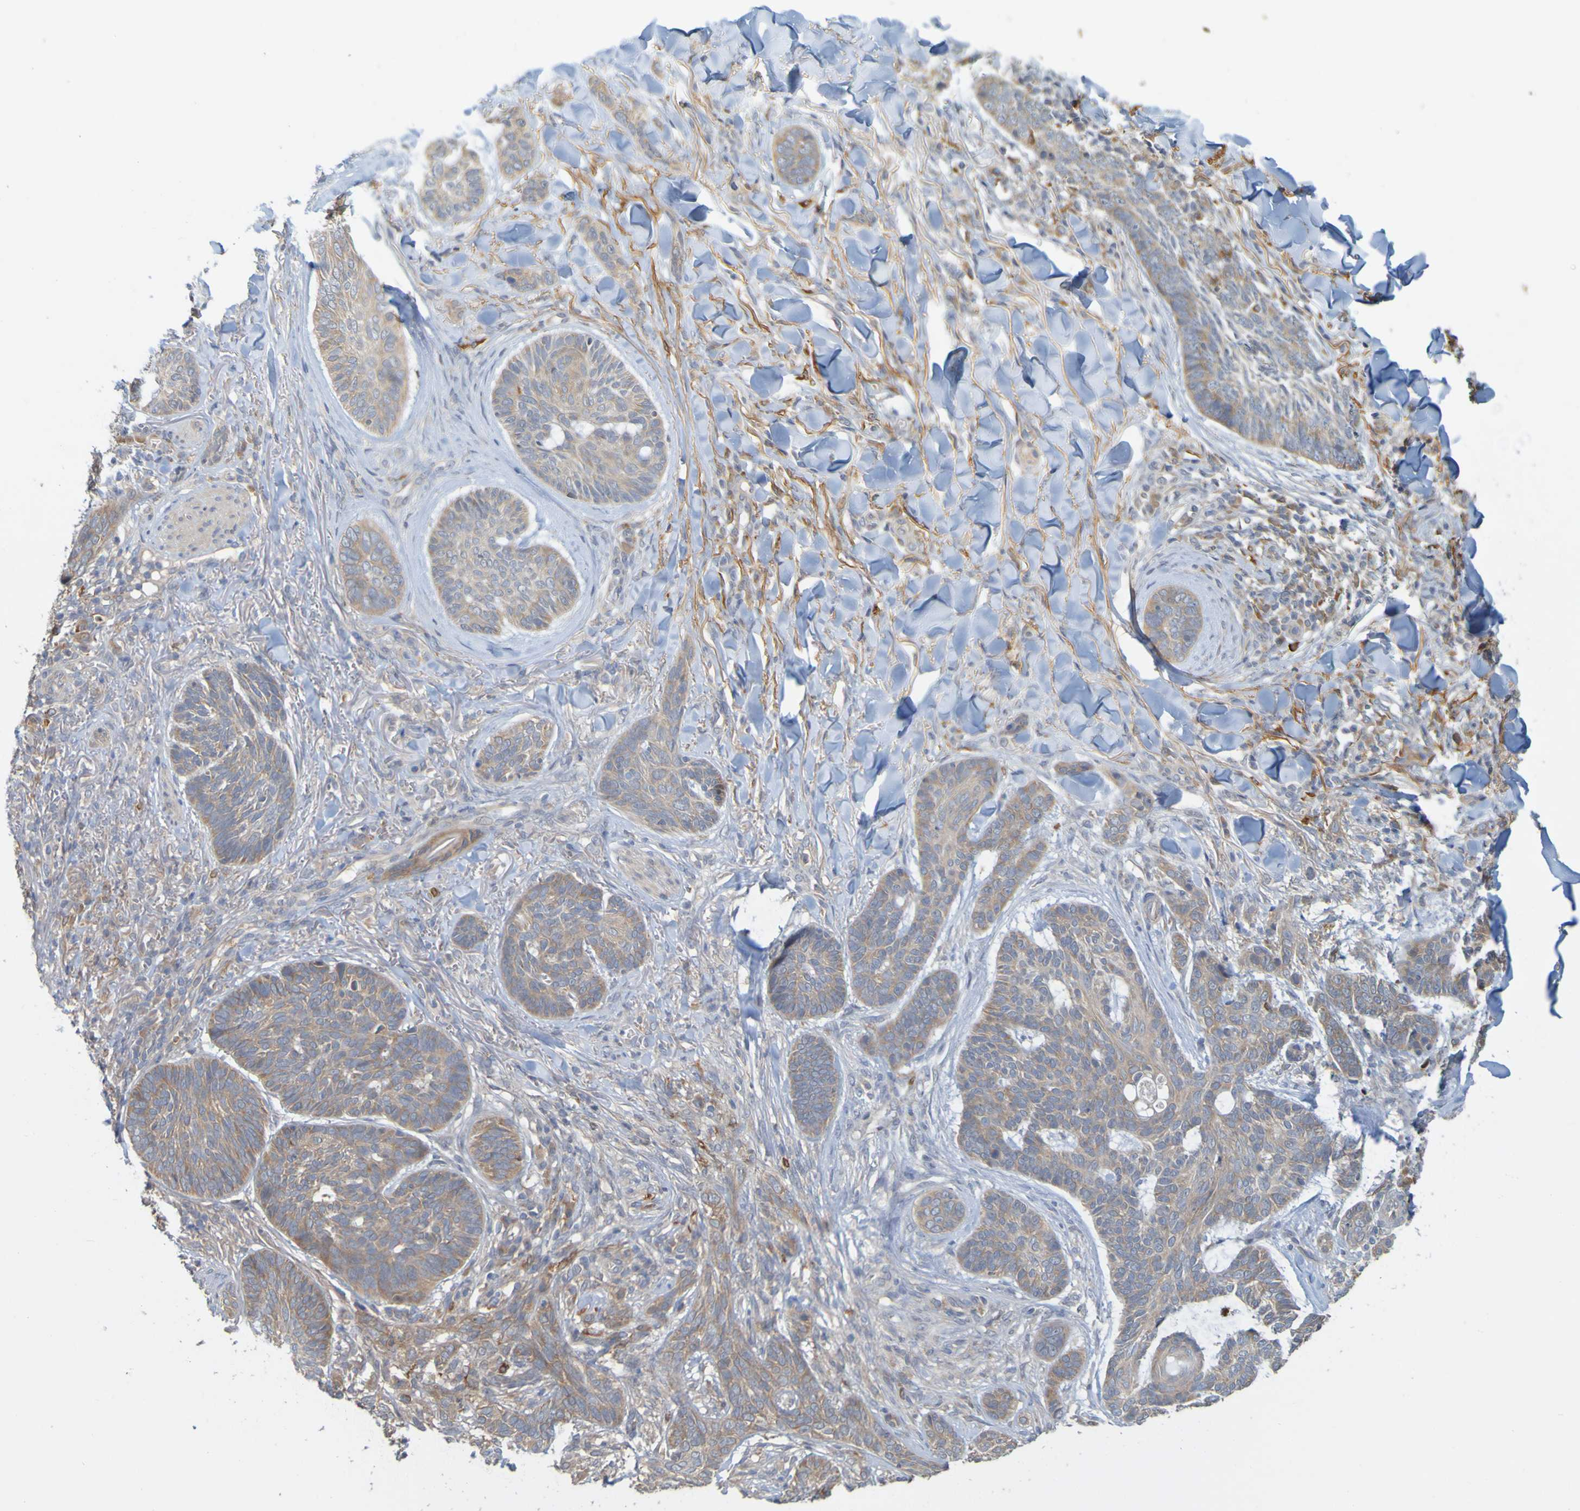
{"staining": {"intensity": "weak", "quantity": "25%-75%", "location": "cytoplasmic/membranous"}, "tissue": "skin cancer", "cell_type": "Tumor cells", "image_type": "cancer", "snomed": [{"axis": "morphology", "description": "Basal cell carcinoma"}, {"axis": "topography", "description": "Skin"}], "caption": "Human basal cell carcinoma (skin) stained with a protein marker demonstrates weak staining in tumor cells.", "gene": "NAV2", "patient": {"sex": "male", "age": 43}}